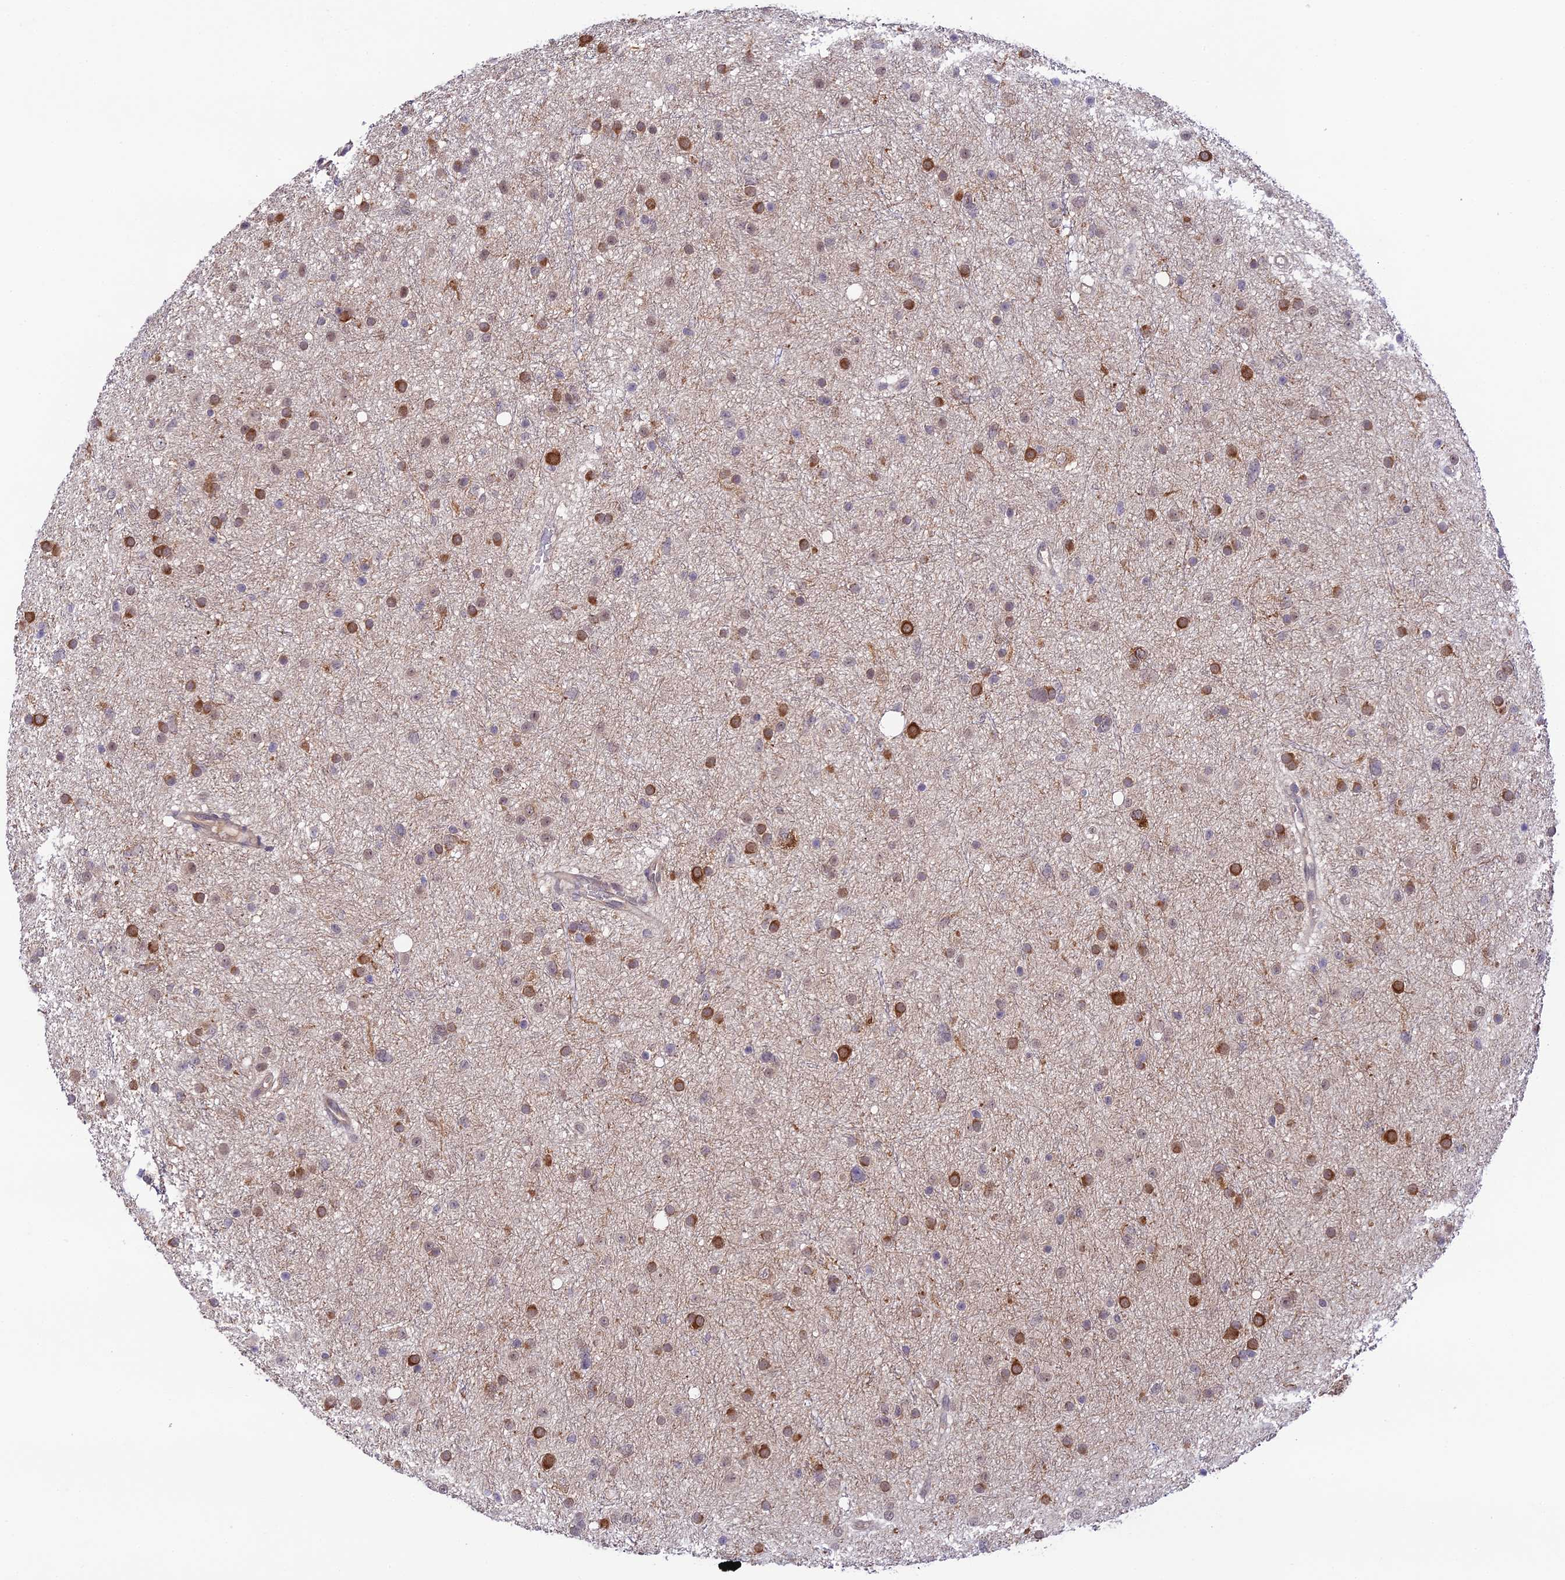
{"staining": {"intensity": "moderate", "quantity": ">75%", "location": "nuclear"}, "tissue": "glioma", "cell_type": "Tumor cells", "image_type": "cancer", "snomed": [{"axis": "morphology", "description": "Glioma, malignant, Low grade"}, {"axis": "topography", "description": "Cerebral cortex"}], "caption": "This micrograph exhibits immunohistochemistry (IHC) staining of glioma, with medium moderate nuclear expression in about >75% of tumor cells.", "gene": "TRIM40", "patient": {"sex": "female", "age": 39}}